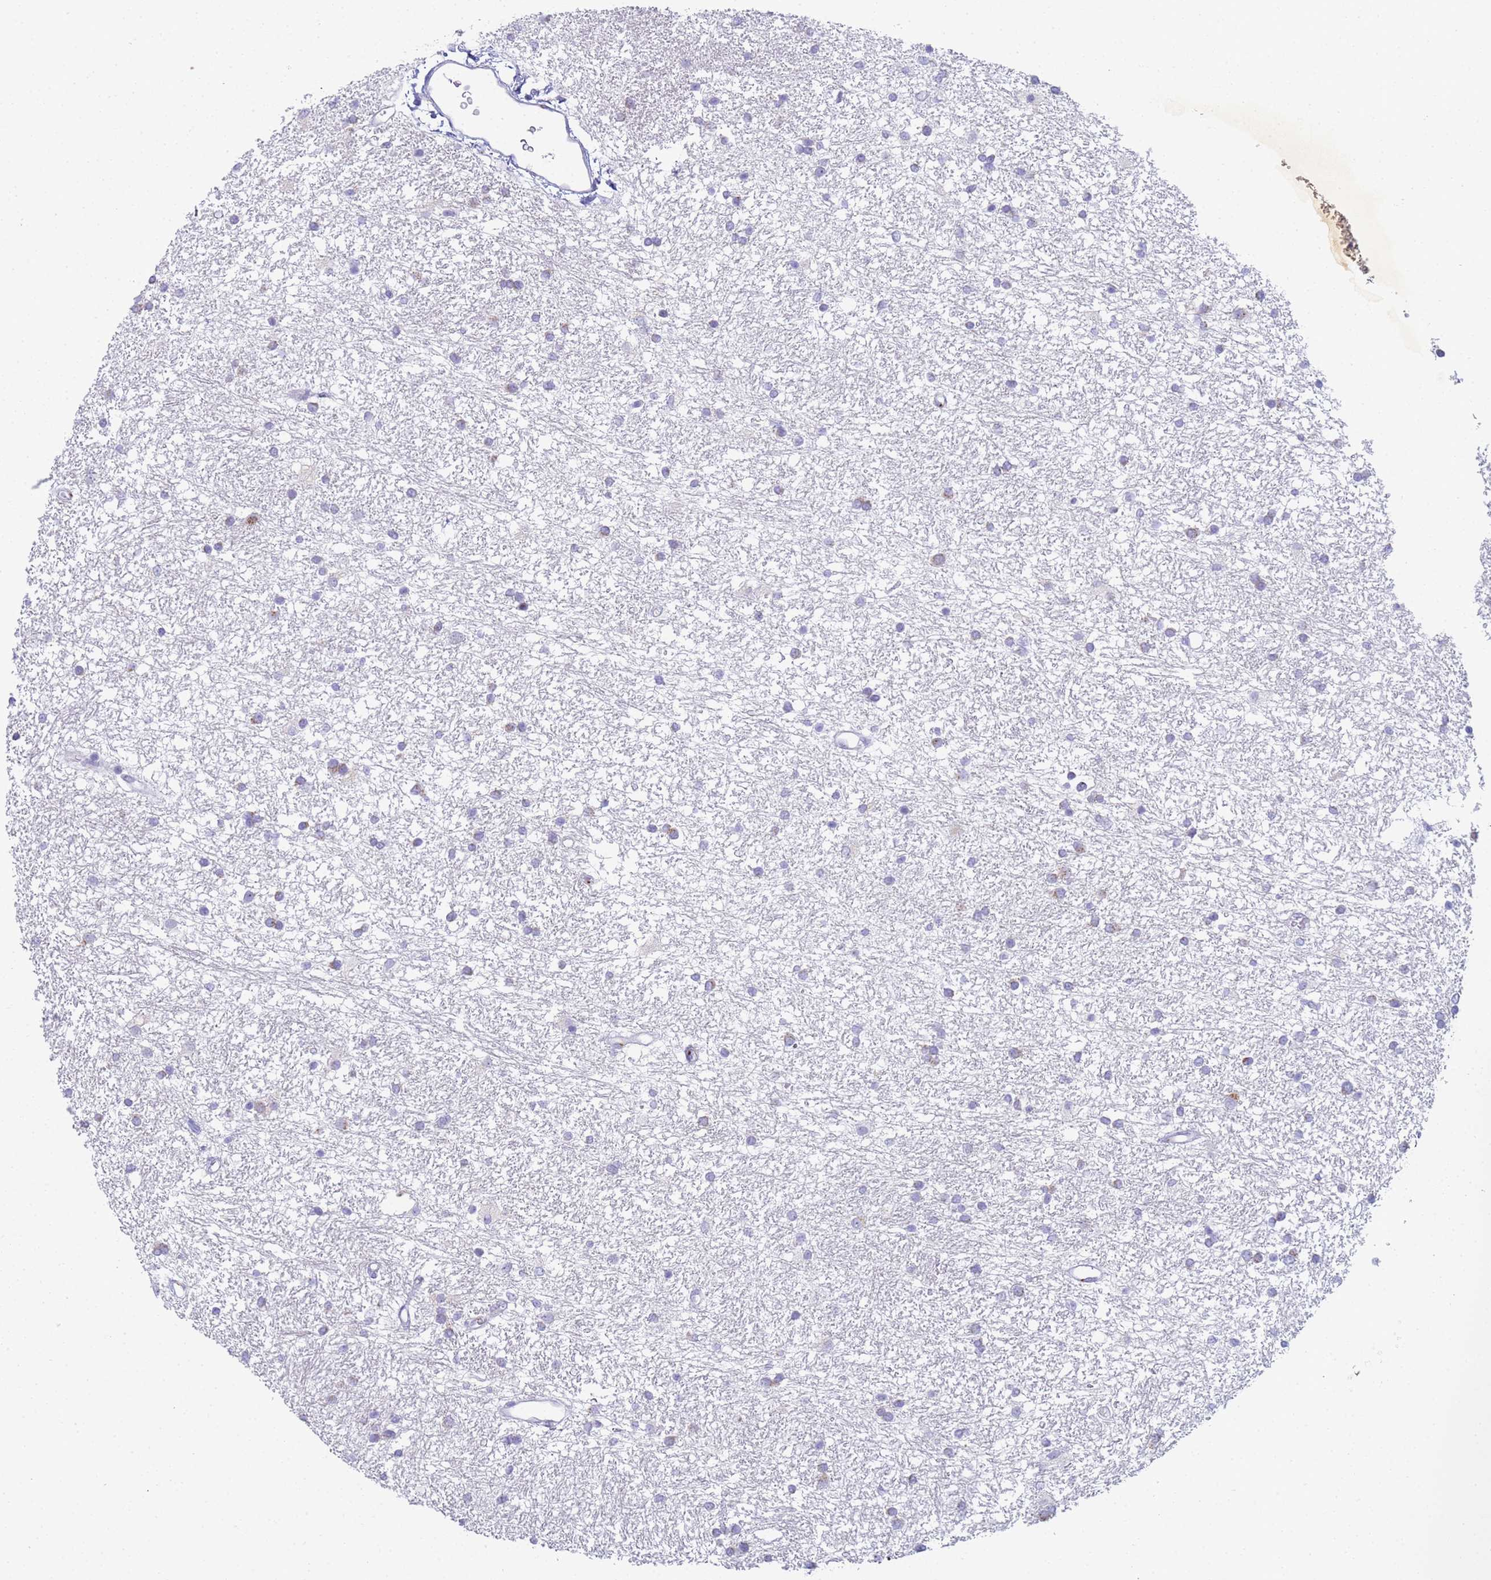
{"staining": {"intensity": "negative", "quantity": "none", "location": "none"}, "tissue": "glioma", "cell_type": "Tumor cells", "image_type": "cancer", "snomed": [{"axis": "morphology", "description": "Glioma, malignant, High grade"}, {"axis": "topography", "description": "Brain"}], "caption": "Tumor cells show no significant positivity in glioma.", "gene": "CR1", "patient": {"sex": "male", "age": 77}}